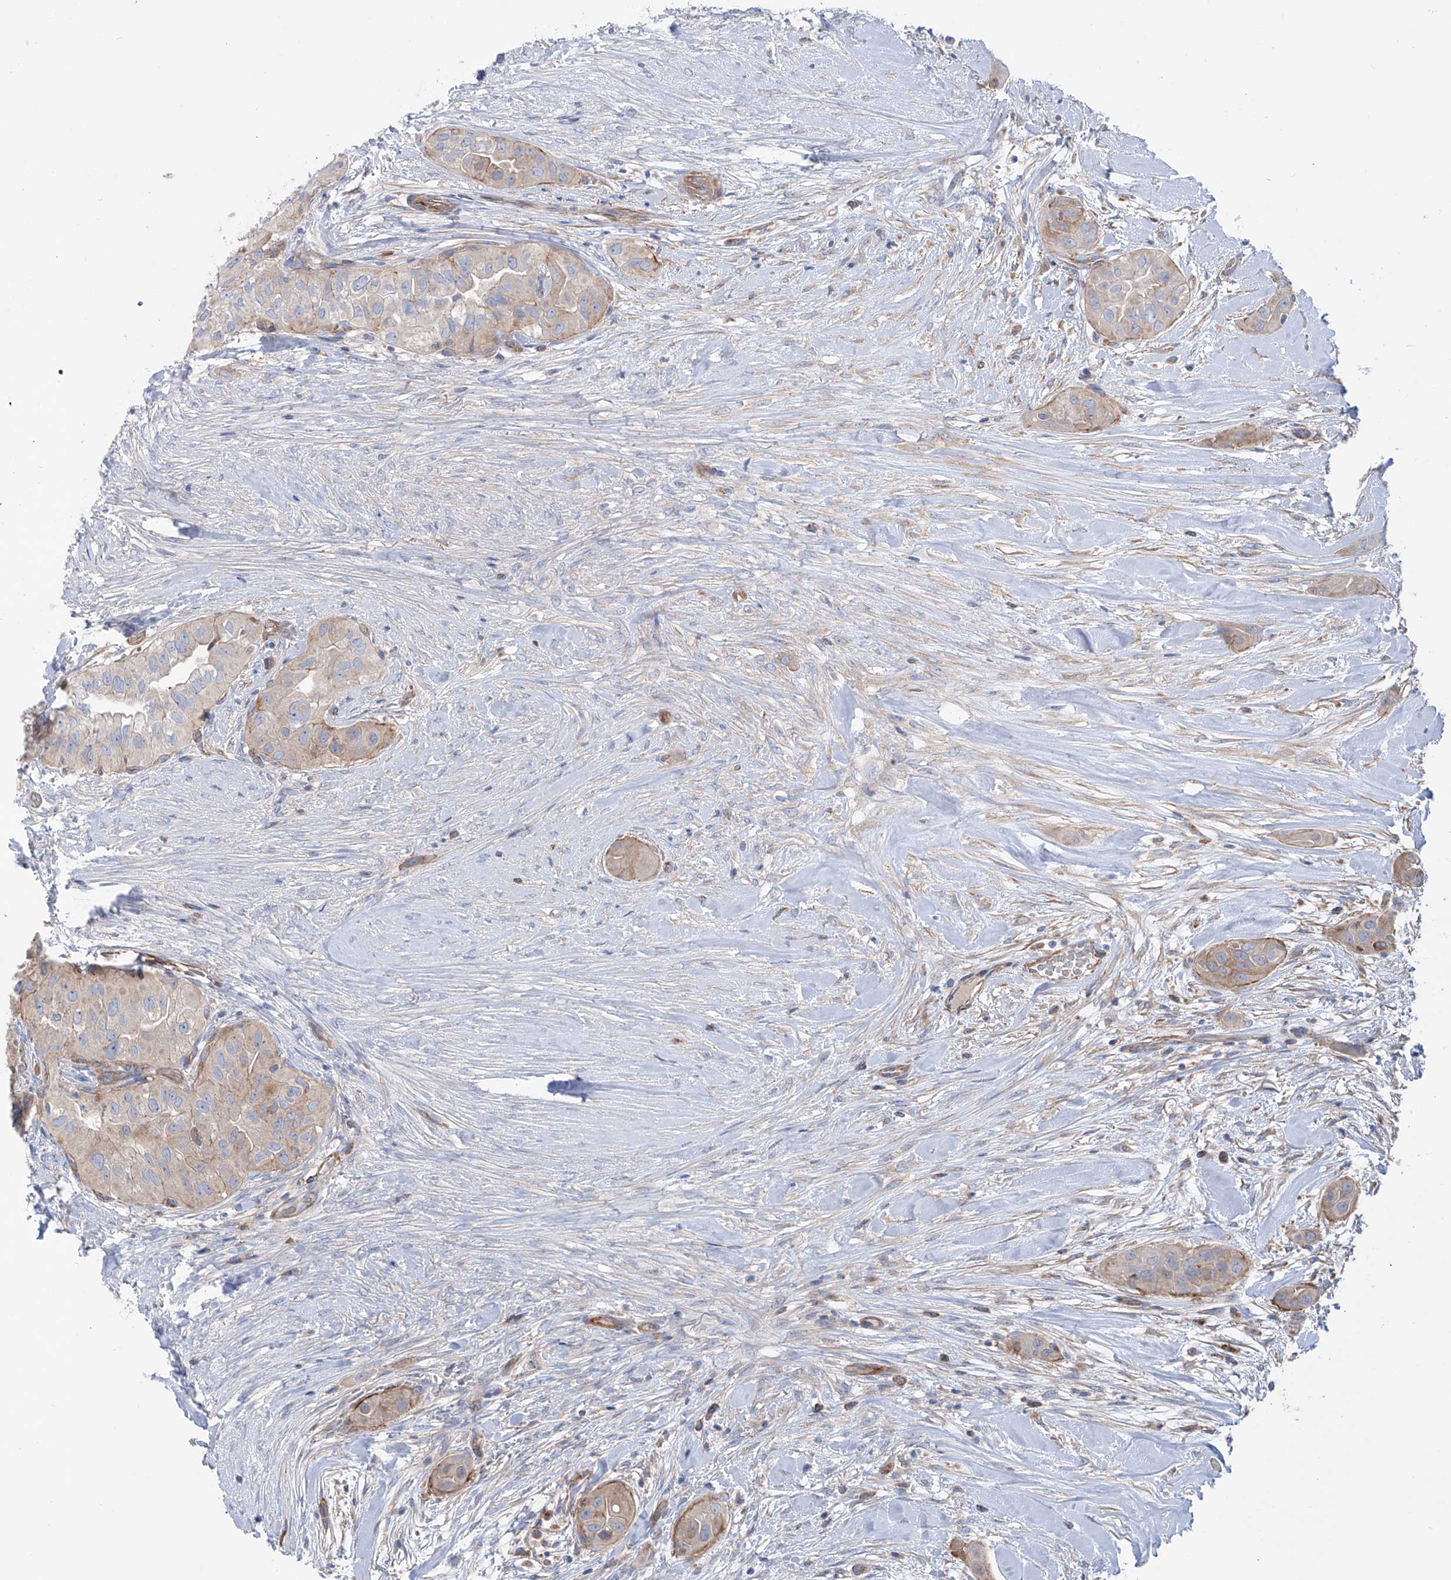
{"staining": {"intensity": "weak", "quantity": "25%-75%", "location": "cytoplasmic/membranous"}, "tissue": "thyroid cancer", "cell_type": "Tumor cells", "image_type": "cancer", "snomed": [{"axis": "morphology", "description": "Papillary adenocarcinoma, NOS"}, {"axis": "topography", "description": "Thyroid gland"}], "caption": "Immunohistochemistry (IHC) (DAB (3,3'-diaminobenzidine)) staining of papillary adenocarcinoma (thyroid) exhibits weak cytoplasmic/membranous protein positivity in approximately 25%-75% of tumor cells.", "gene": "TMEM209", "patient": {"sex": "female", "age": 59}}